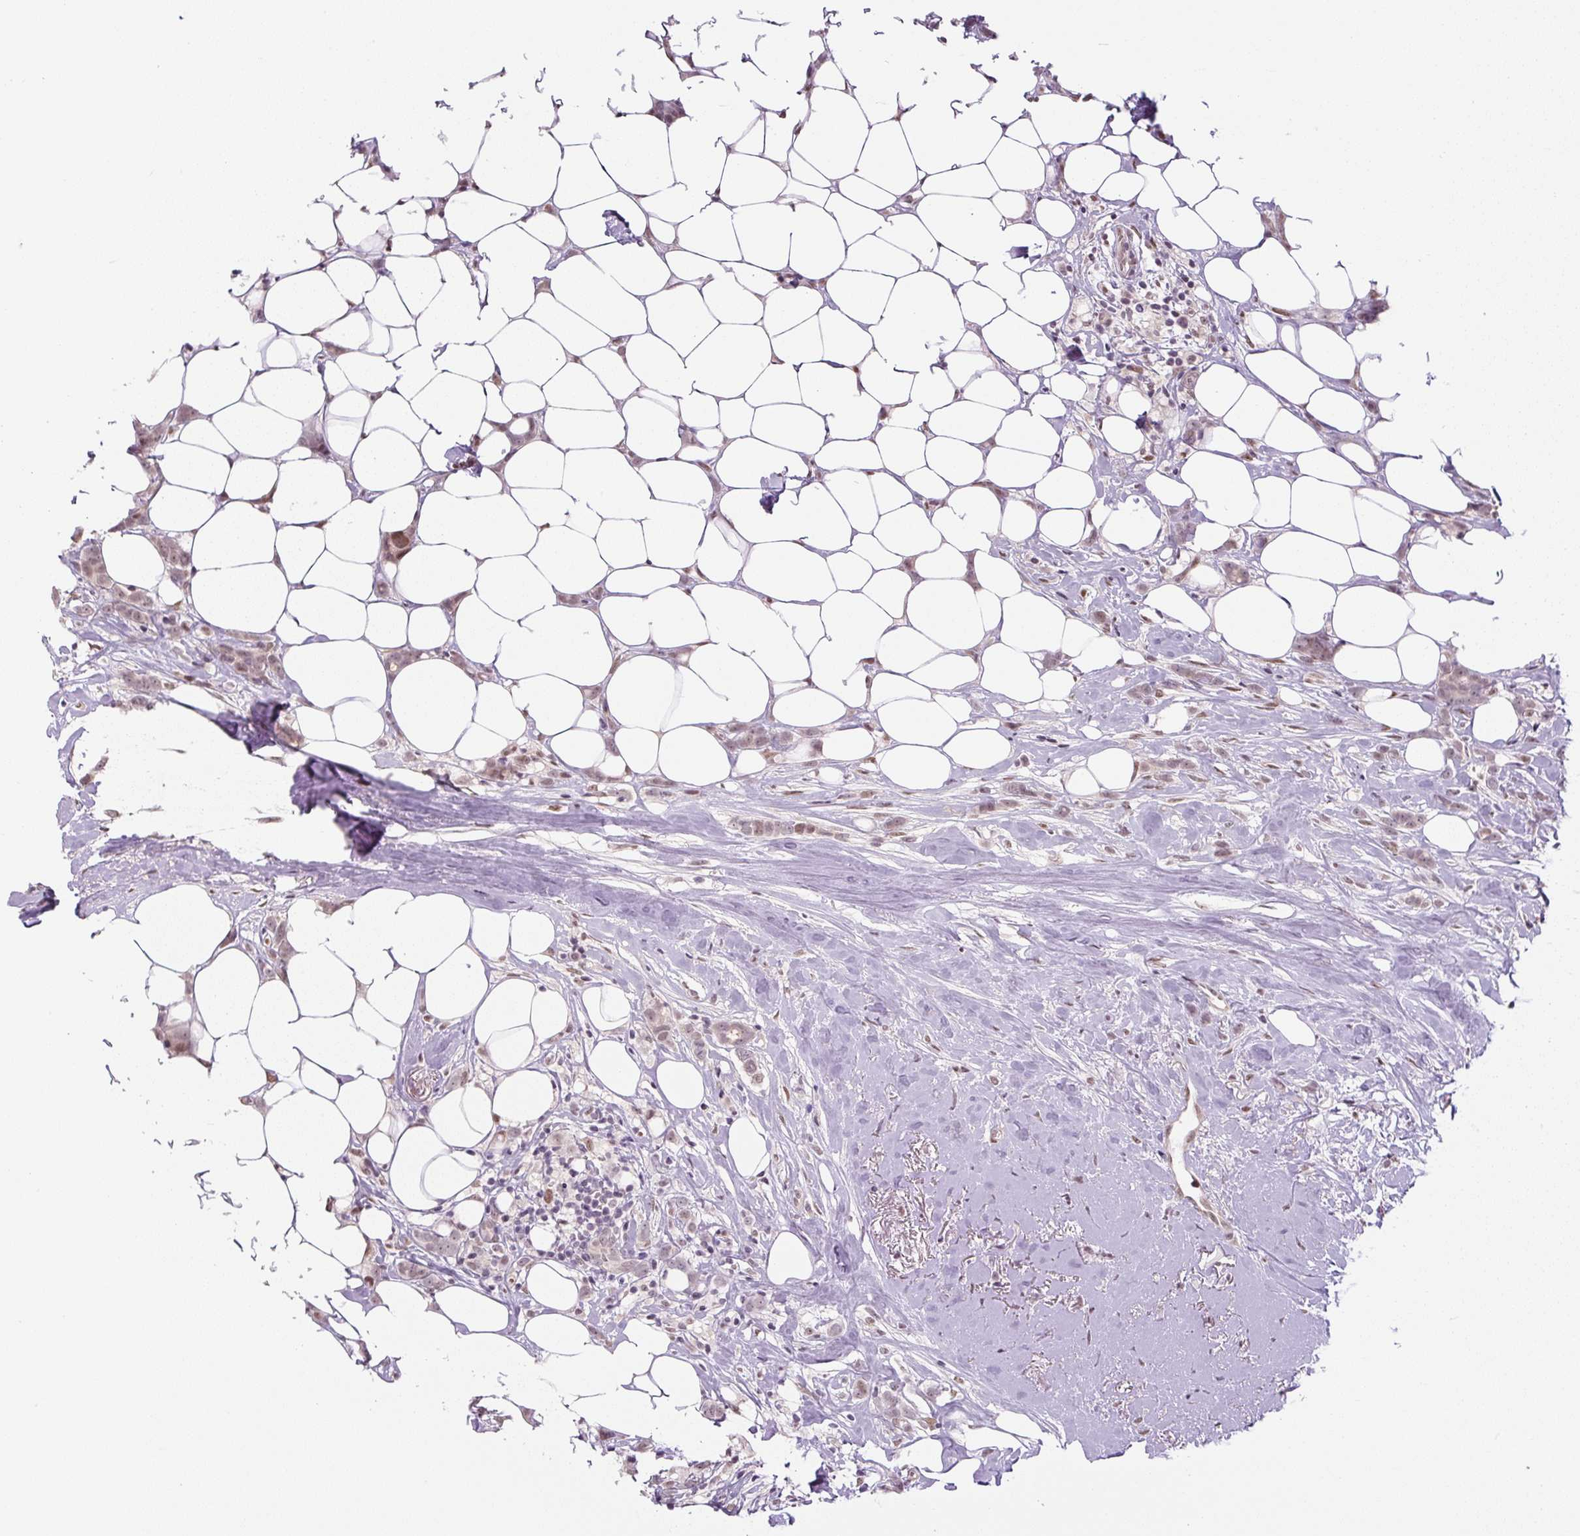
{"staining": {"intensity": "moderate", "quantity": "25%-75%", "location": "nuclear"}, "tissue": "breast cancer", "cell_type": "Tumor cells", "image_type": "cancer", "snomed": [{"axis": "morphology", "description": "Duct carcinoma"}, {"axis": "topography", "description": "Breast"}], "caption": "Approximately 25%-75% of tumor cells in breast cancer demonstrate moderate nuclear protein staining as visualized by brown immunohistochemical staining.", "gene": "TCFL5", "patient": {"sex": "female", "age": 80}}